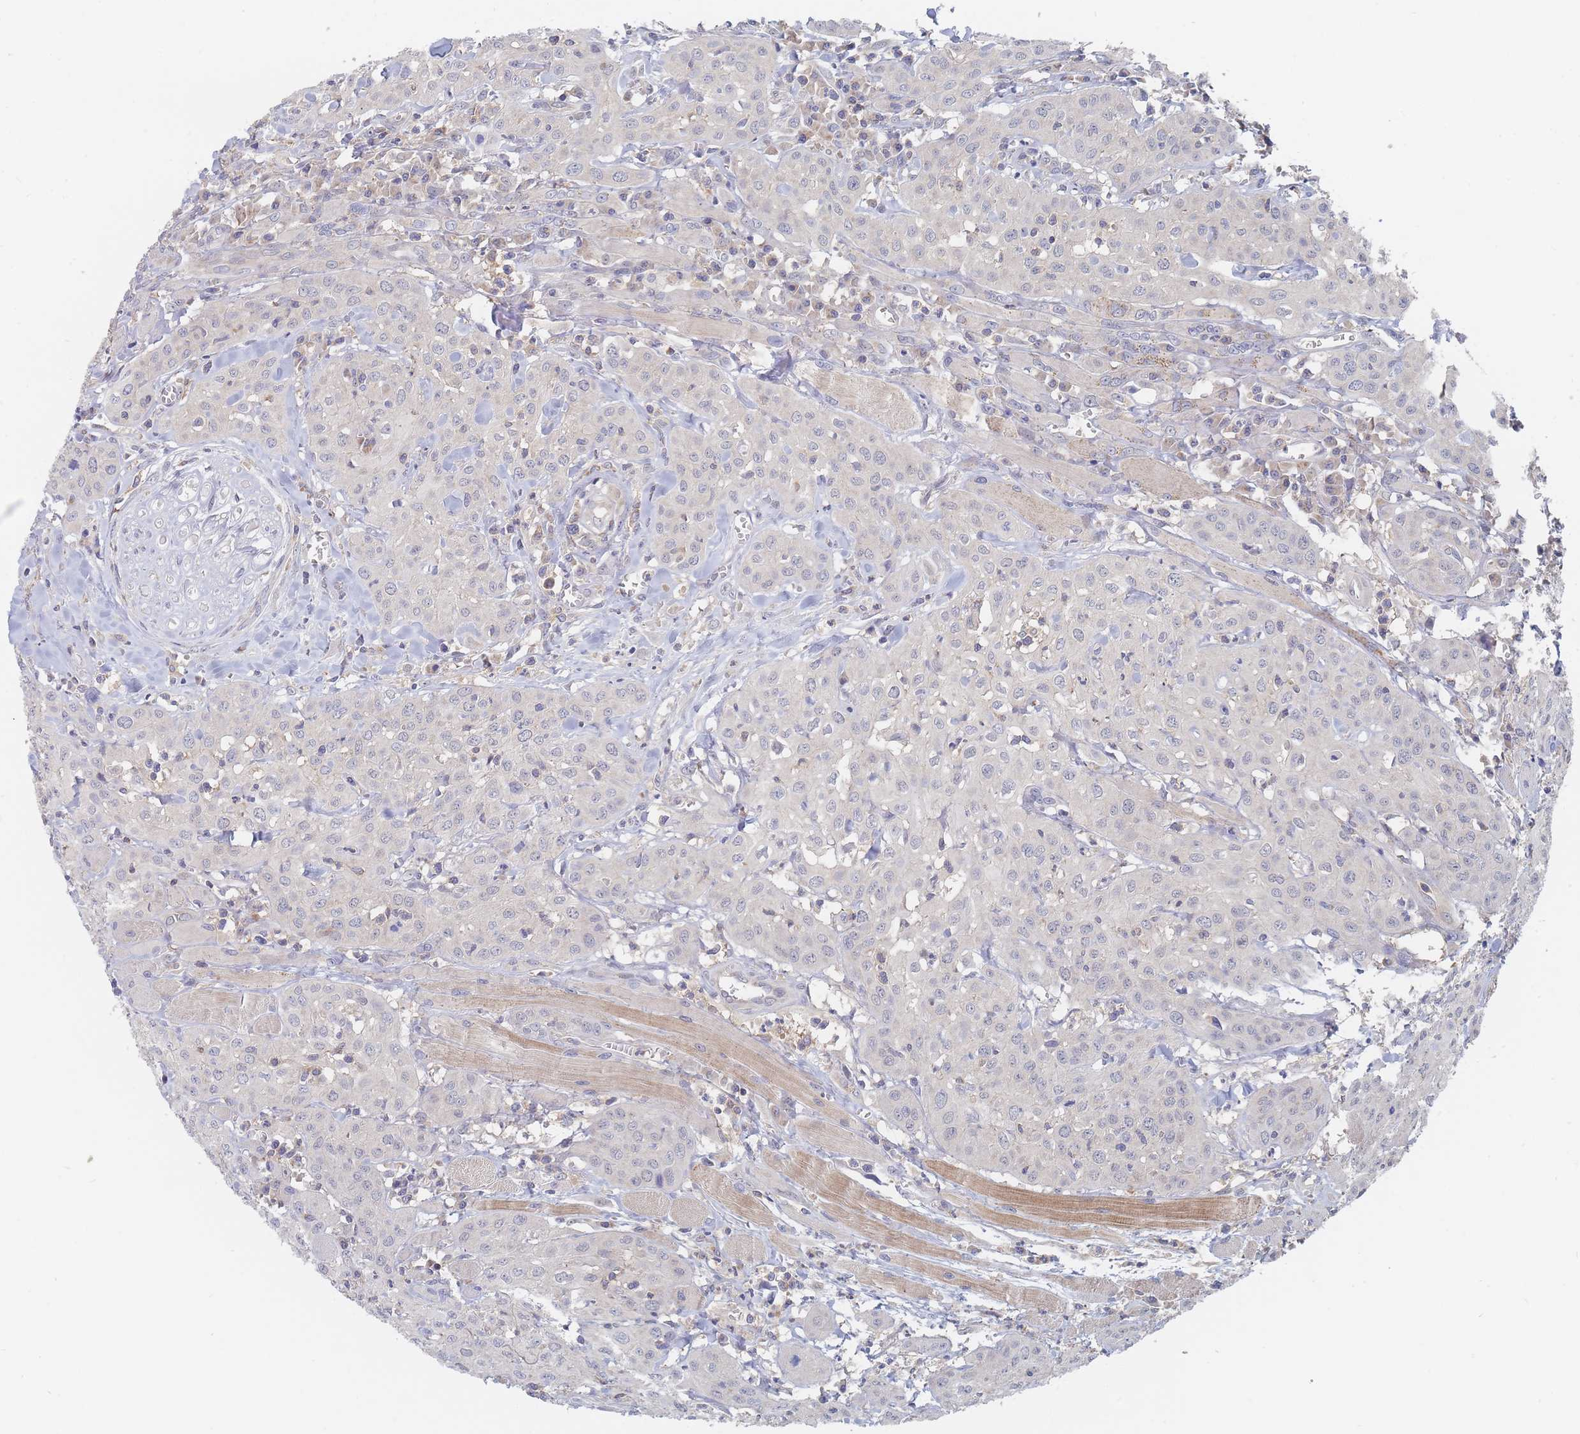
{"staining": {"intensity": "negative", "quantity": "none", "location": "none"}, "tissue": "head and neck cancer", "cell_type": "Tumor cells", "image_type": "cancer", "snomed": [{"axis": "morphology", "description": "Squamous cell carcinoma, NOS"}, {"axis": "topography", "description": "Oral tissue"}, {"axis": "topography", "description": "Head-Neck"}], "caption": "Head and neck cancer stained for a protein using immunohistochemistry displays no staining tumor cells.", "gene": "PPP6C", "patient": {"sex": "female", "age": 70}}